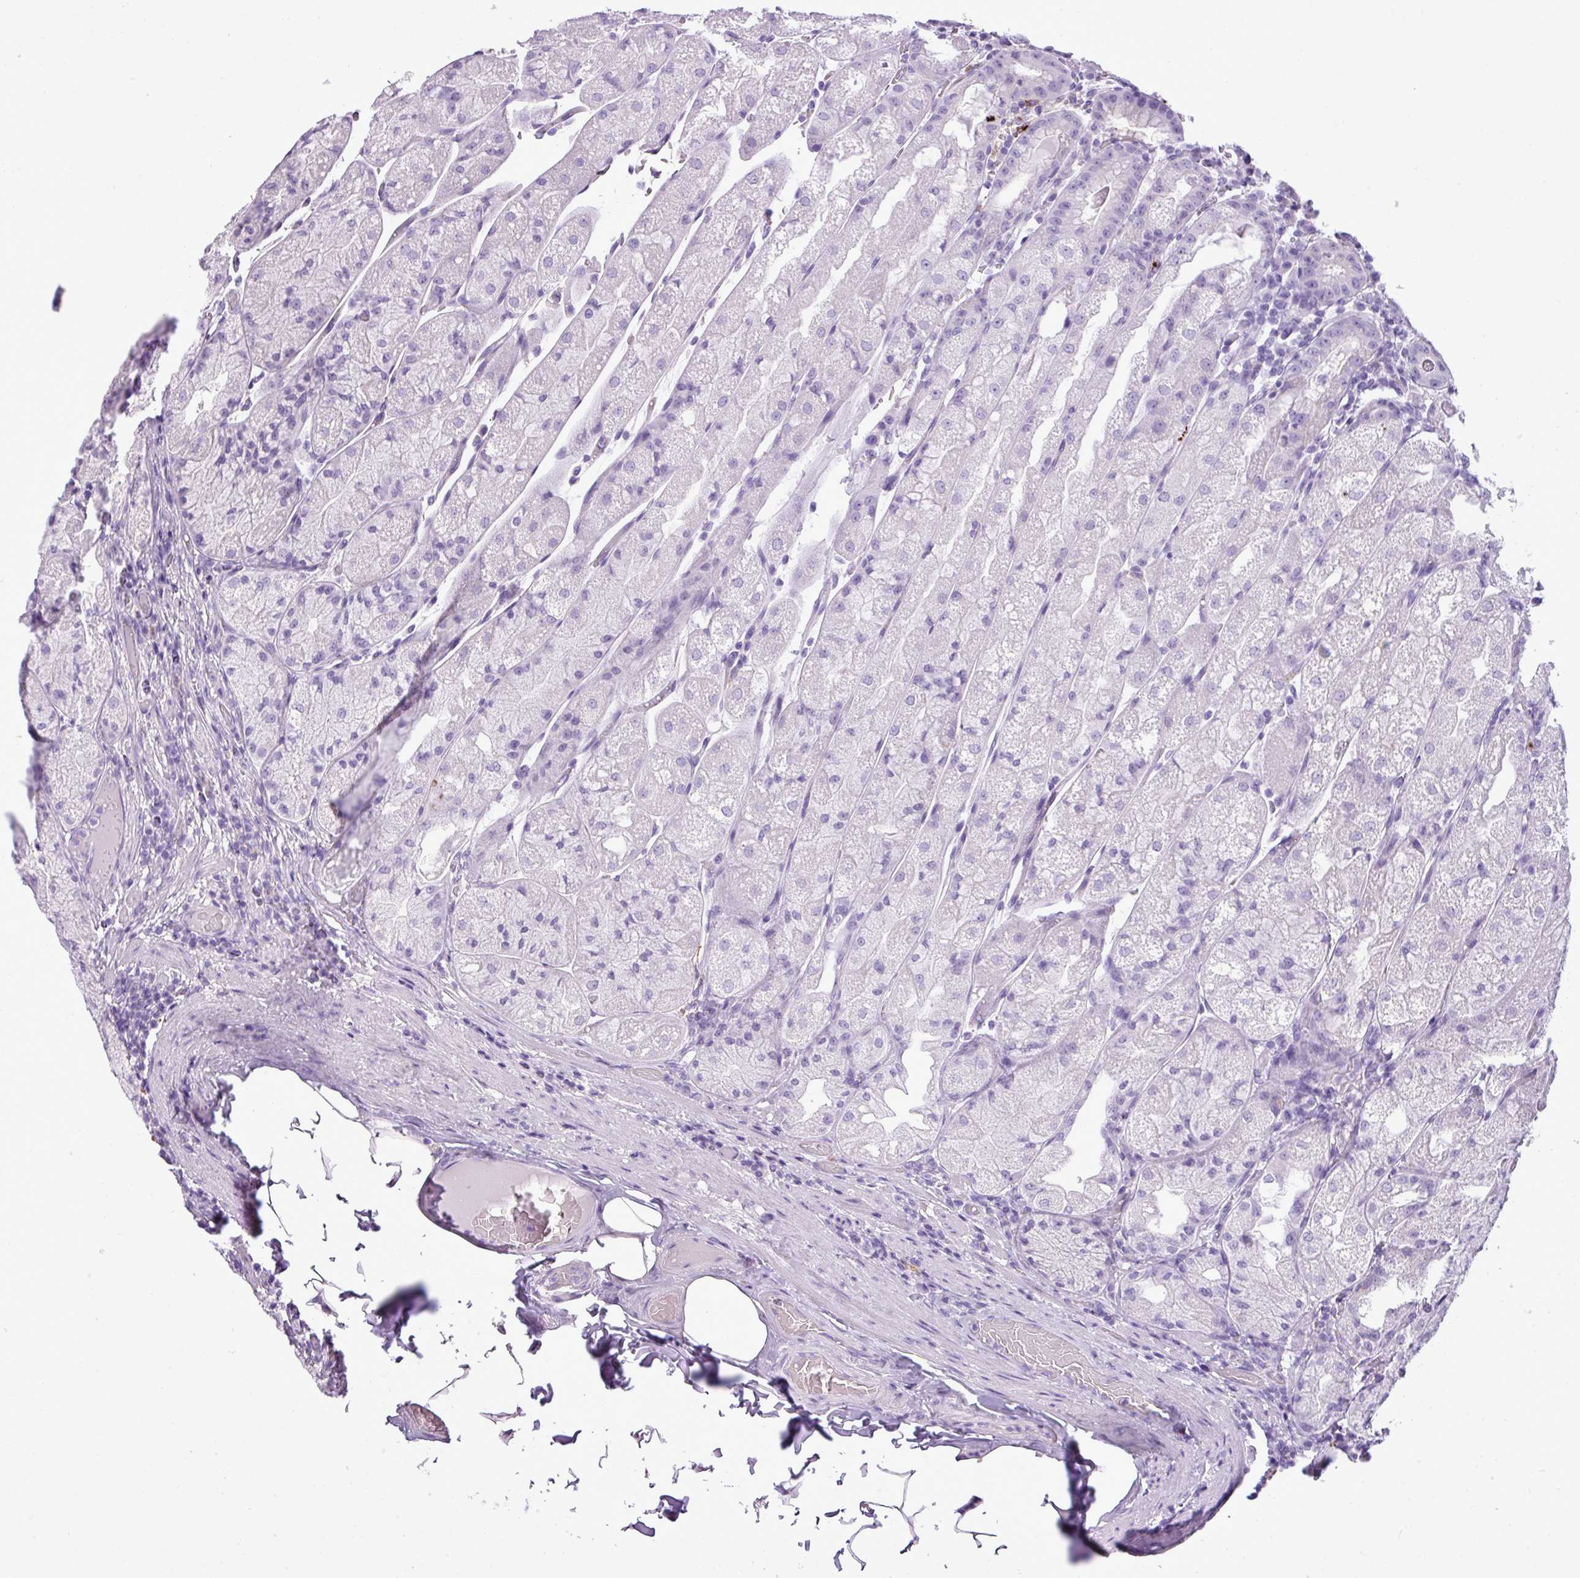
{"staining": {"intensity": "negative", "quantity": "none", "location": "none"}, "tissue": "stomach", "cell_type": "Glandular cells", "image_type": "normal", "snomed": [{"axis": "morphology", "description": "Normal tissue, NOS"}, {"axis": "topography", "description": "Stomach, upper"}], "caption": "The IHC photomicrograph has no significant staining in glandular cells of stomach.", "gene": "RBMXL2", "patient": {"sex": "male", "age": 52}}